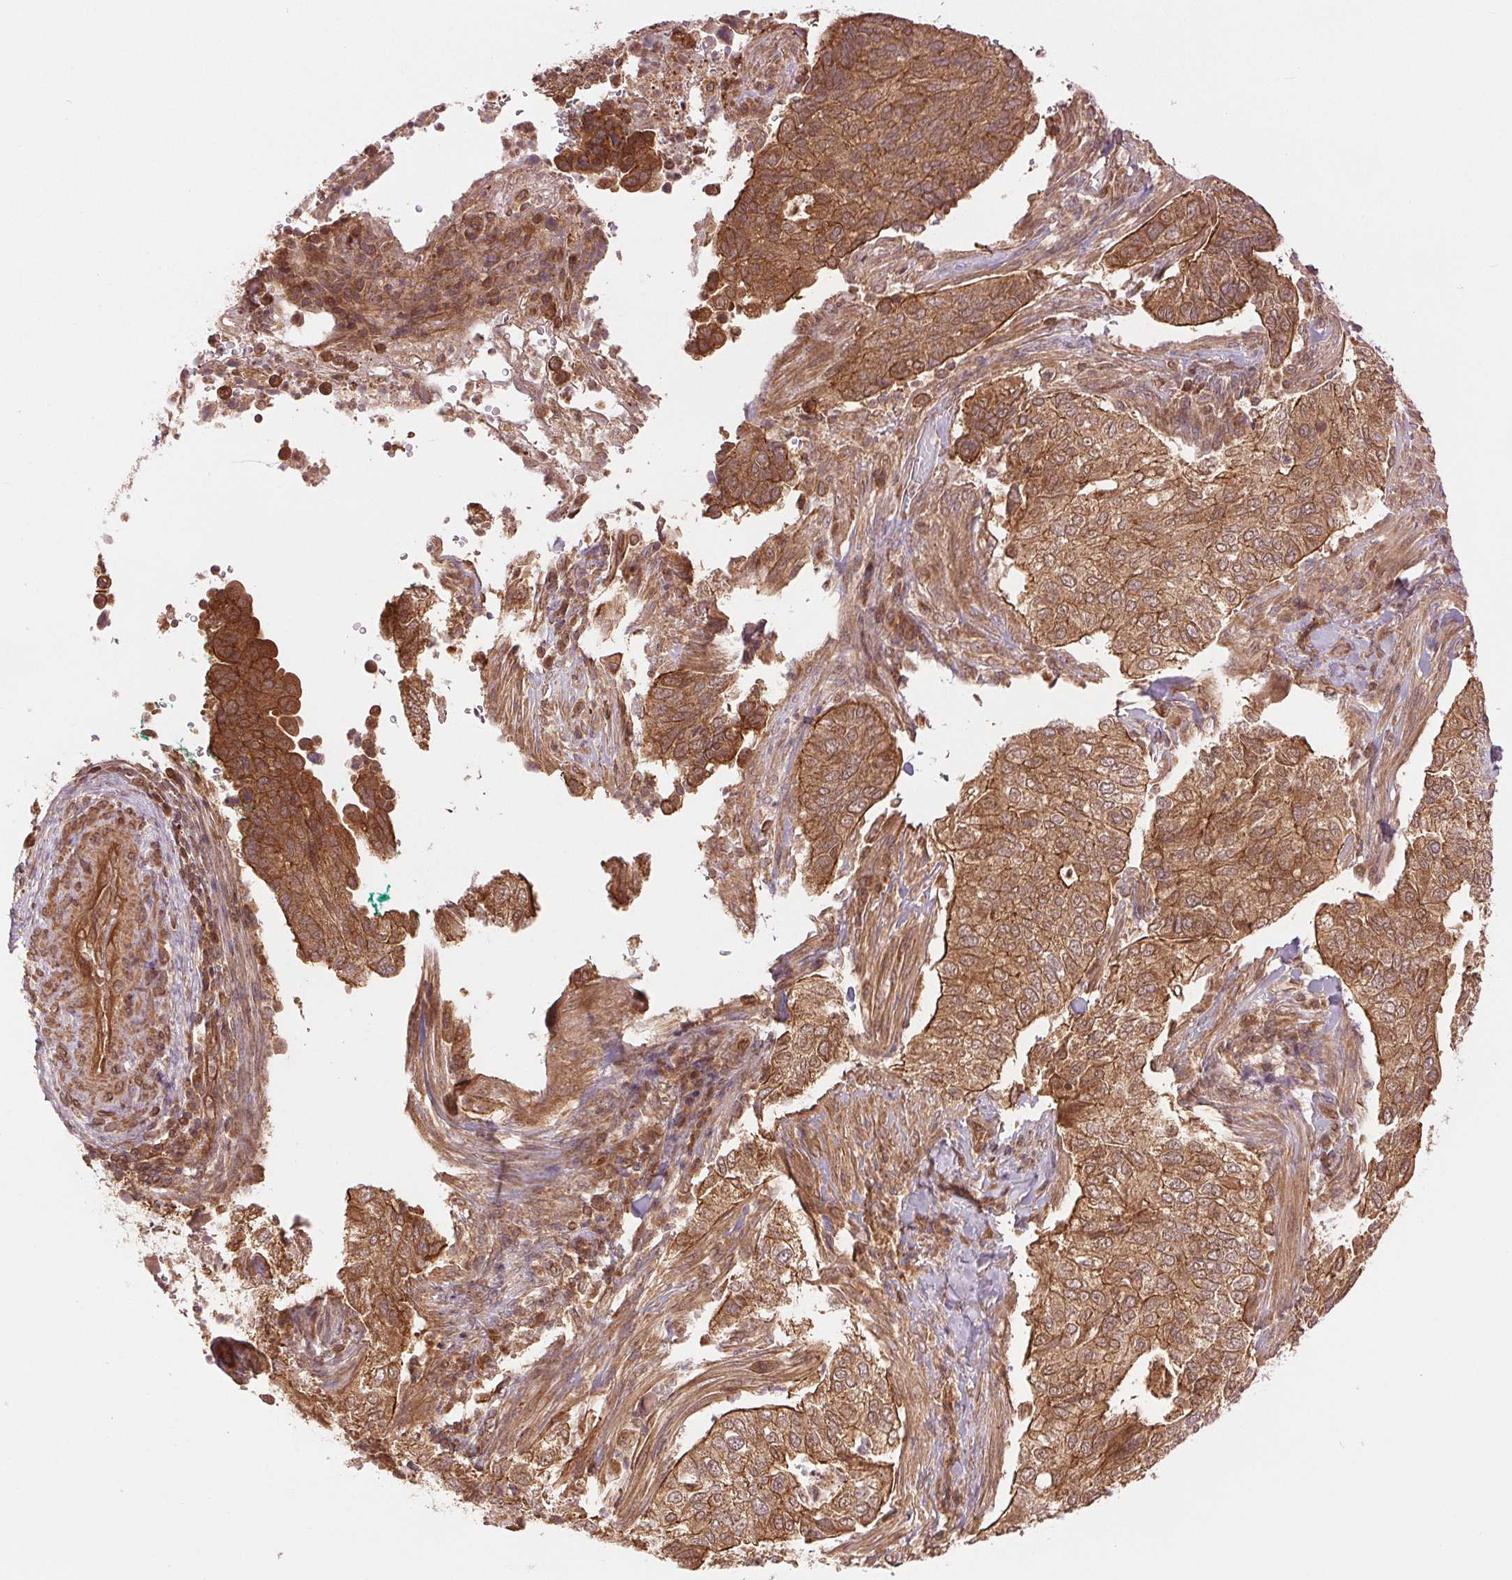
{"staining": {"intensity": "moderate", "quantity": ">75%", "location": "cytoplasmic/membranous"}, "tissue": "cervical cancer", "cell_type": "Tumor cells", "image_type": "cancer", "snomed": [{"axis": "morphology", "description": "Squamous cell carcinoma, NOS"}, {"axis": "topography", "description": "Cervix"}], "caption": "Human cervical cancer stained with a protein marker displays moderate staining in tumor cells.", "gene": "STARD7", "patient": {"sex": "female", "age": 38}}